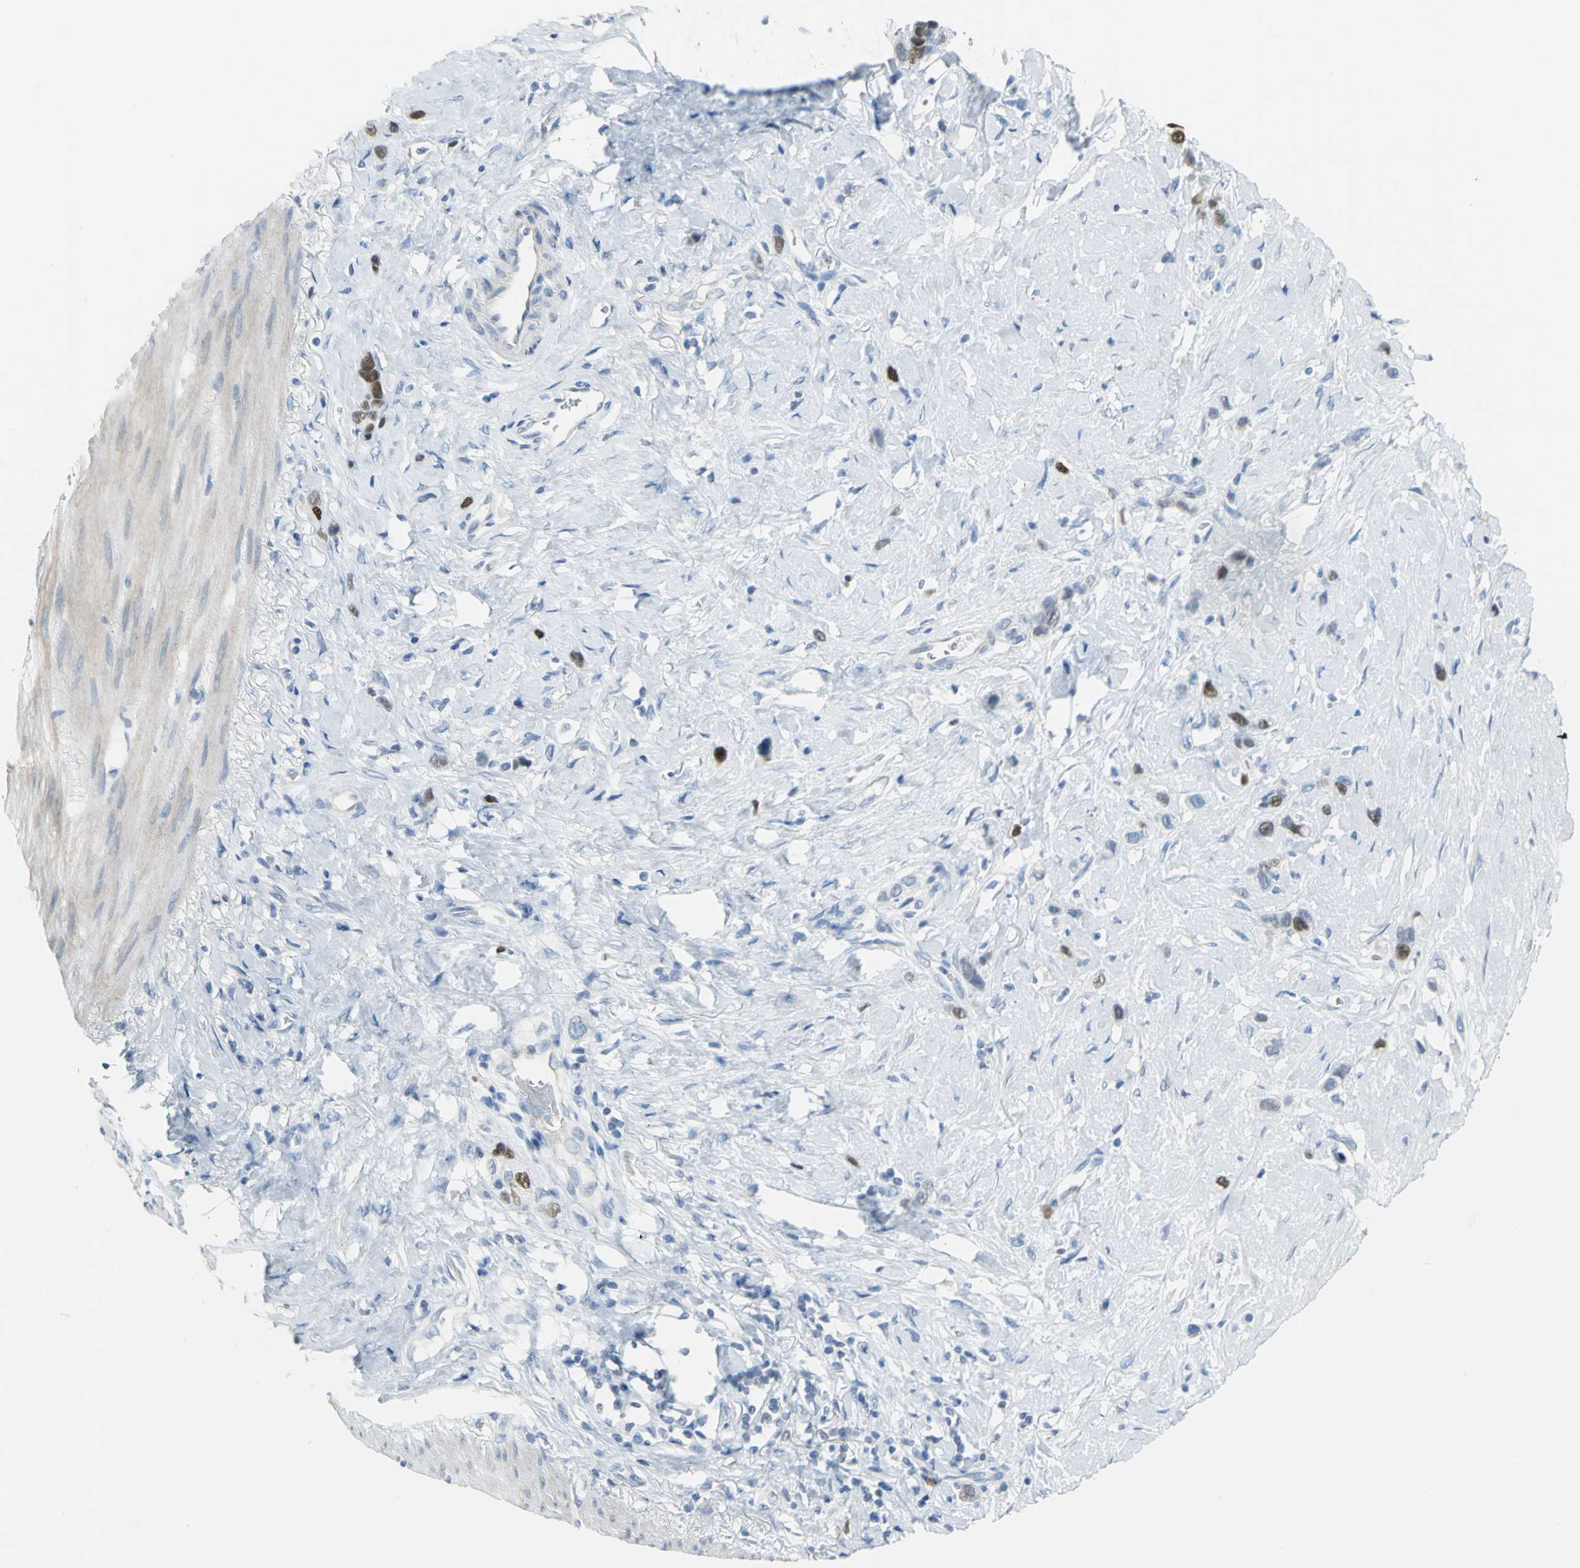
{"staining": {"intensity": "strong", "quantity": "25%-75%", "location": "nuclear"}, "tissue": "stomach cancer", "cell_type": "Tumor cells", "image_type": "cancer", "snomed": [{"axis": "morphology", "description": "Normal tissue, NOS"}, {"axis": "morphology", "description": "Adenocarcinoma, NOS"}, {"axis": "morphology", "description": "Adenocarcinoma, High grade"}, {"axis": "topography", "description": "Stomach, upper"}, {"axis": "topography", "description": "Stomach"}], "caption": "Immunohistochemical staining of human adenocarcinoma (high-grade) (stomach) reveals strong nuclear protein positivity in approximately 25%-75% of tumor cells.", "gene": "MCM3", "patient": {"sex": "female", "age": 65}}